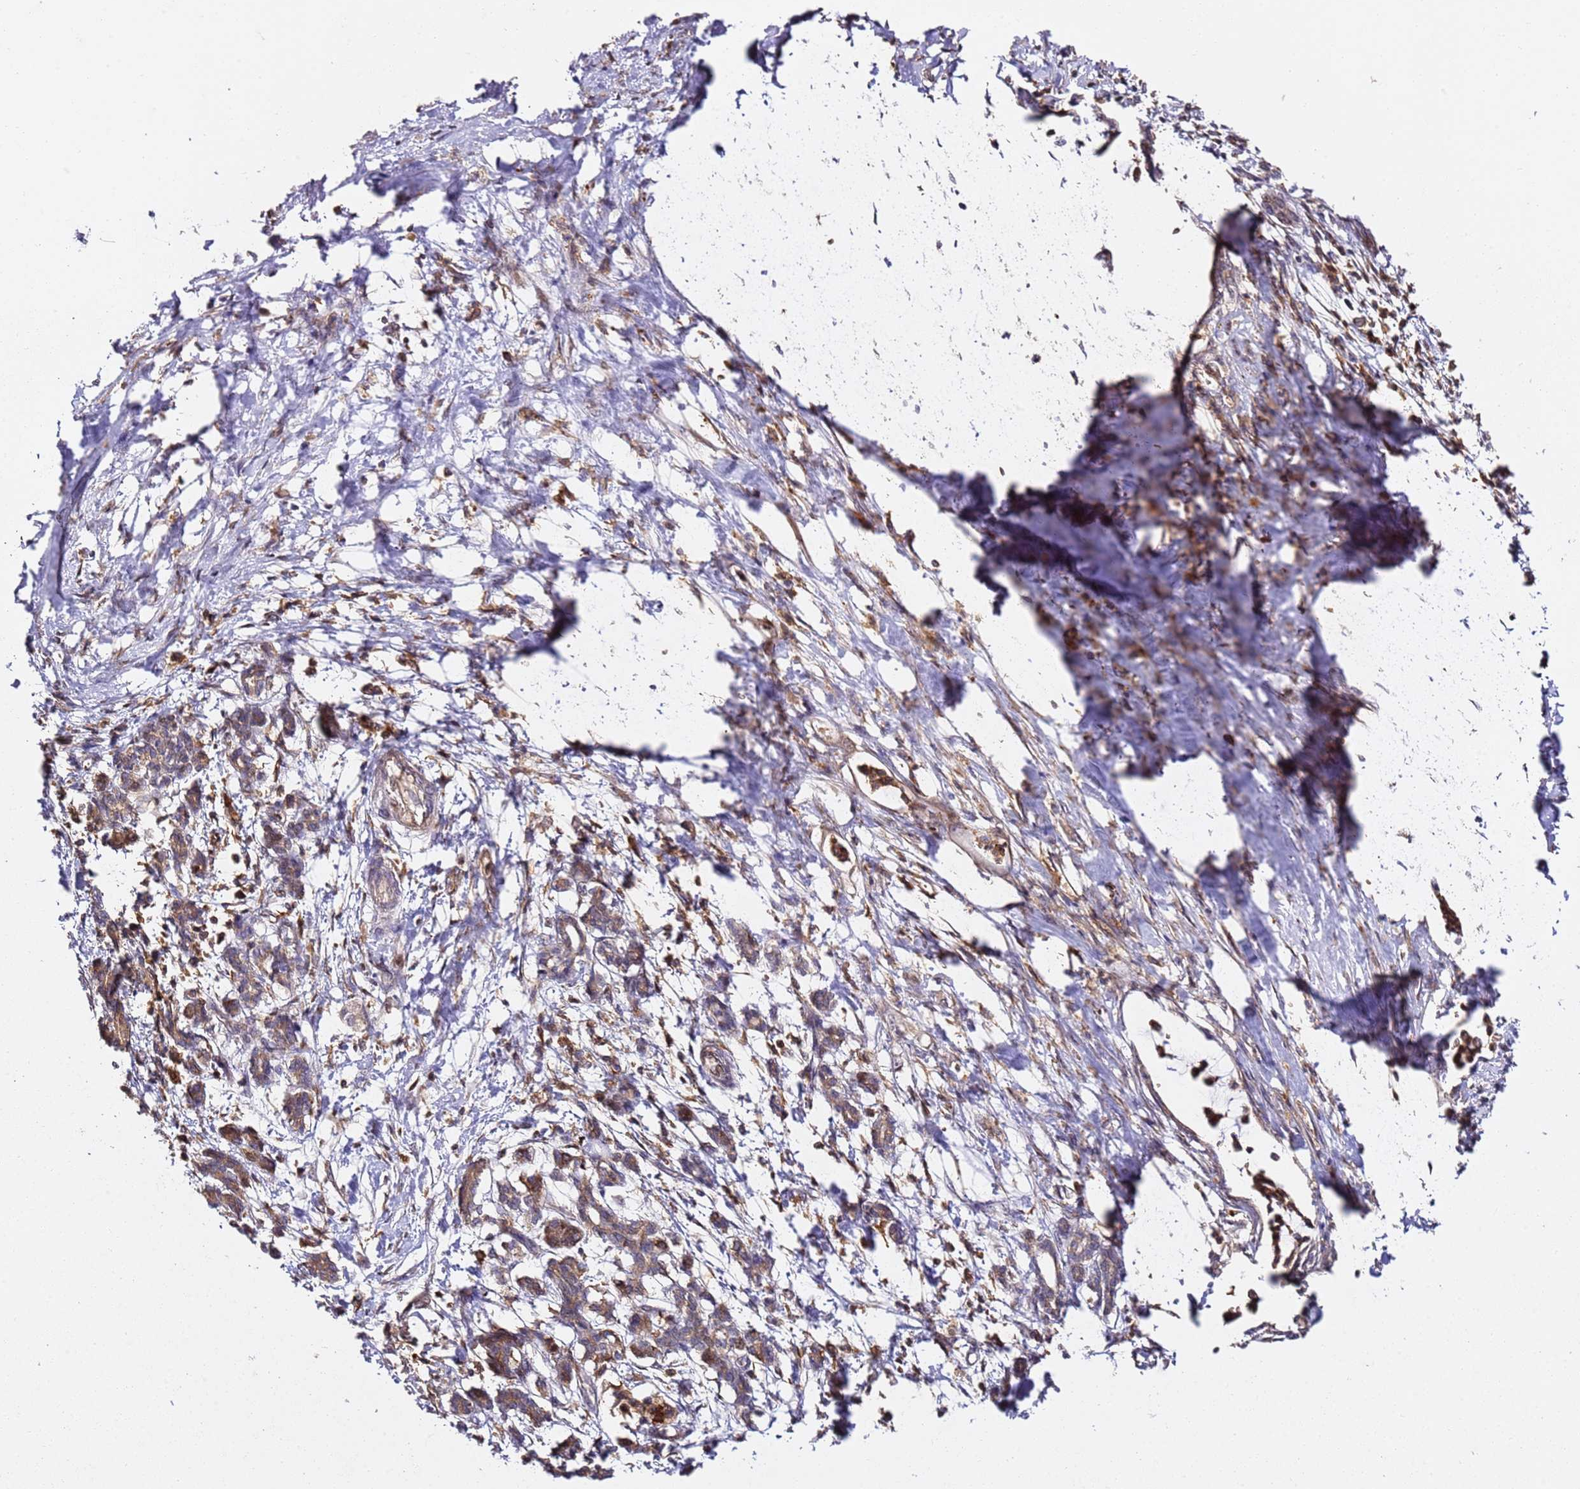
{"staining": {"intensity": "moderate", "quantity": ">75%", "location": "cytoplasmic/membranous"}, "tissue": "pancreatic cancer", "cell_type": "Tumor cells", "image_type": "cancer", "snomed": [{"axis": "morphology", "description": "Adenocarcinoma, NOS"}, {"axis": "topography", "description": "Pancreas"}], "caption": "High-magnification brightfield microscopy of pancreatic adenocarcinoma stained with DAB (3,3'-diaminobenzidine) (brown) and counterstained with hematoxylin (blue). tumor cells exhibit moderate cytoplasmic/membranous expression is identified in approximately>75% of cells.", "gene": "PRMT7", "patient": {"sex": "female", "age": 55}}